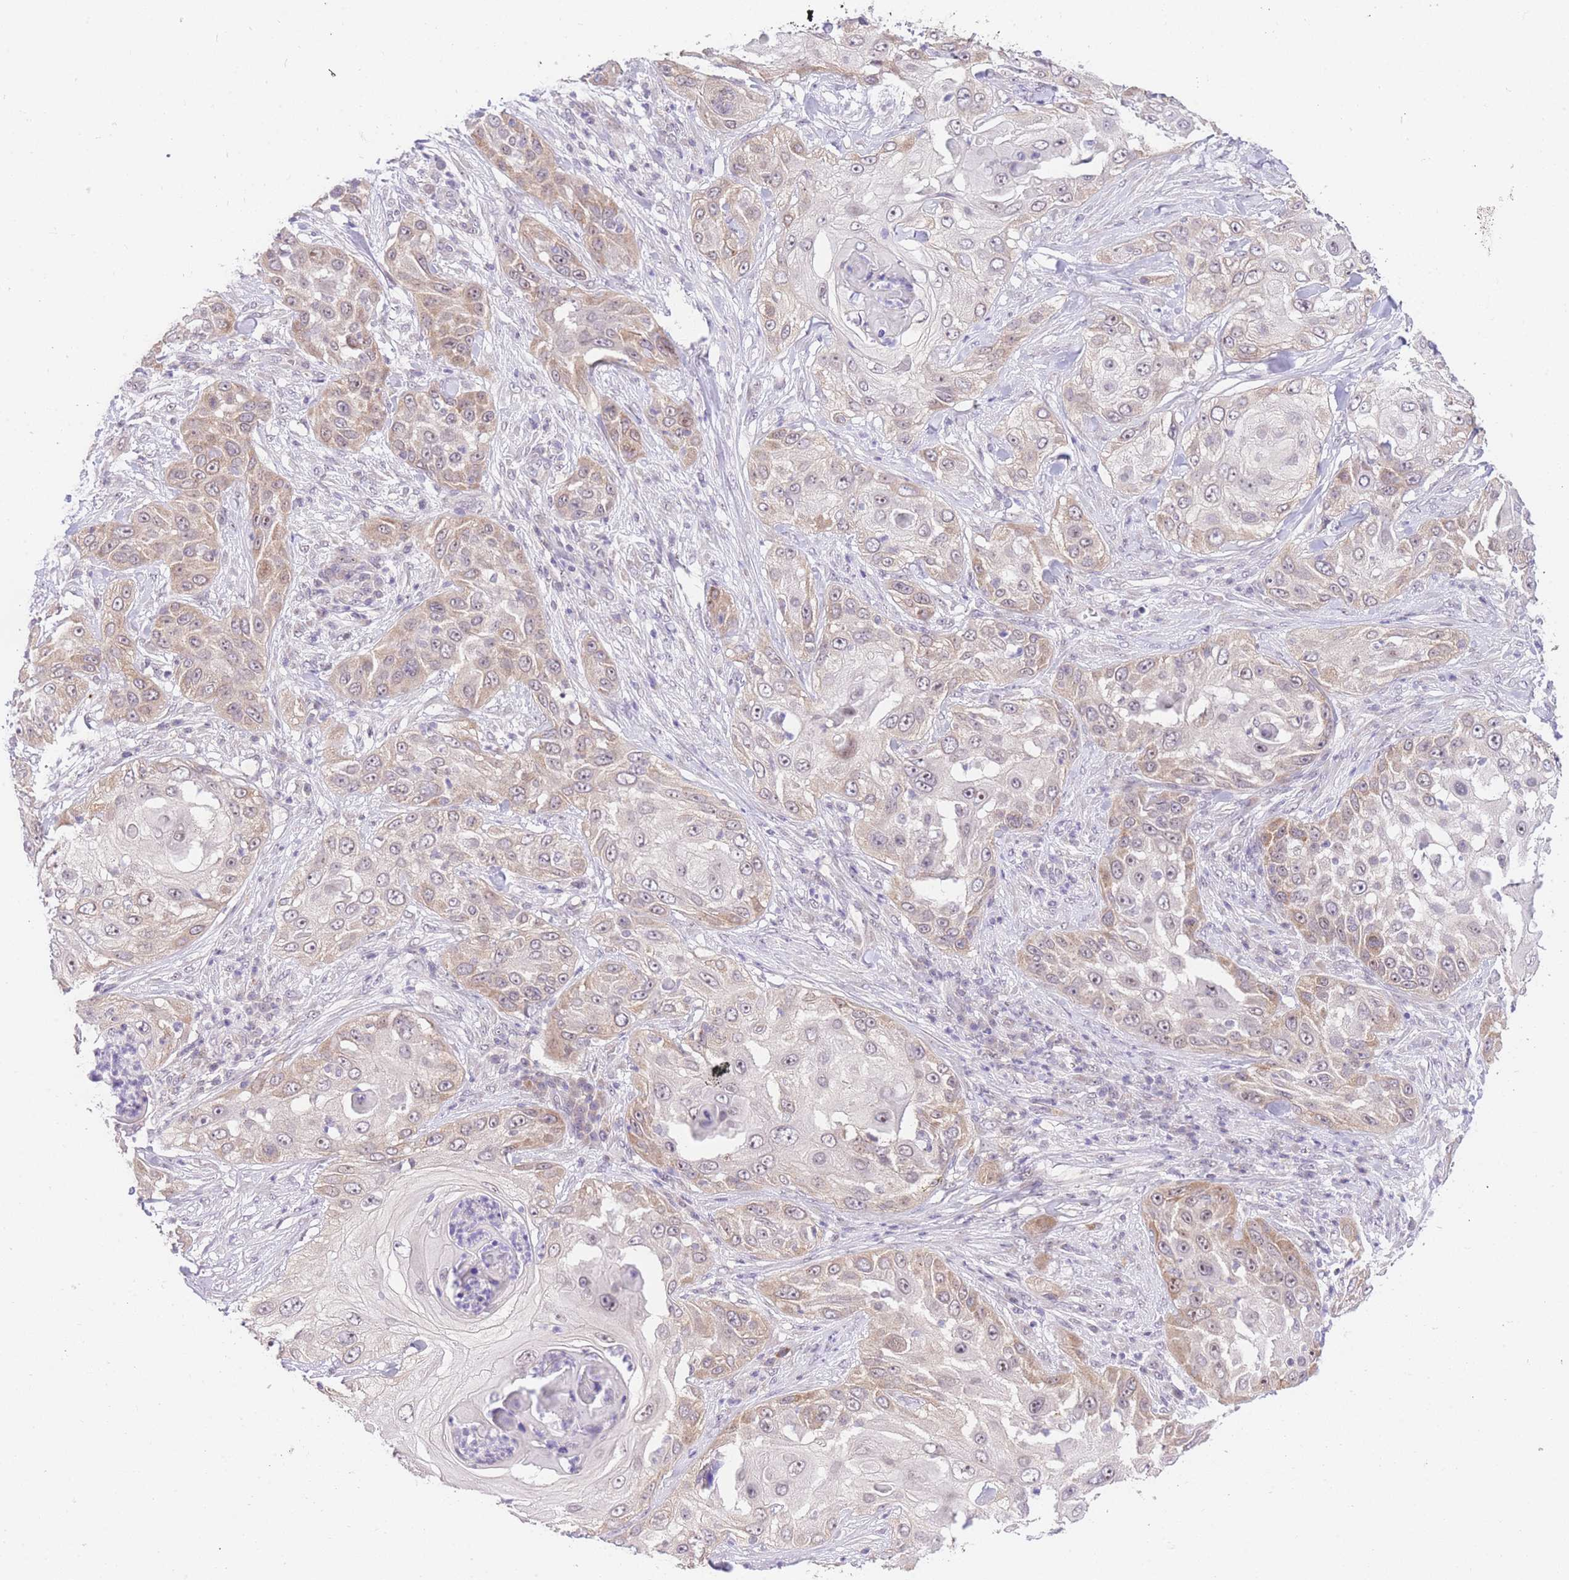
{"staining": {"intensity": "weak", "quantity": "25%-75%", "location": "cytoplasmic/membranous"}, "tissue": "skin cancer", "cell_type": "Tumor cells", "image_type": "cancer", "snomed": [{"axis": "morphology", "description": "Squamous cell carcinoma, NOS"}, {"axis": "topography", "description": "Skin"}], "caption": "There is low levels of weak cytoplasmic/membranous staining in tumor cells of skin cancer, as demonstrated by immunohistochemical staining (brown color).", "gene": "STK39", "patient": {"sex": "female", "age": 44}}